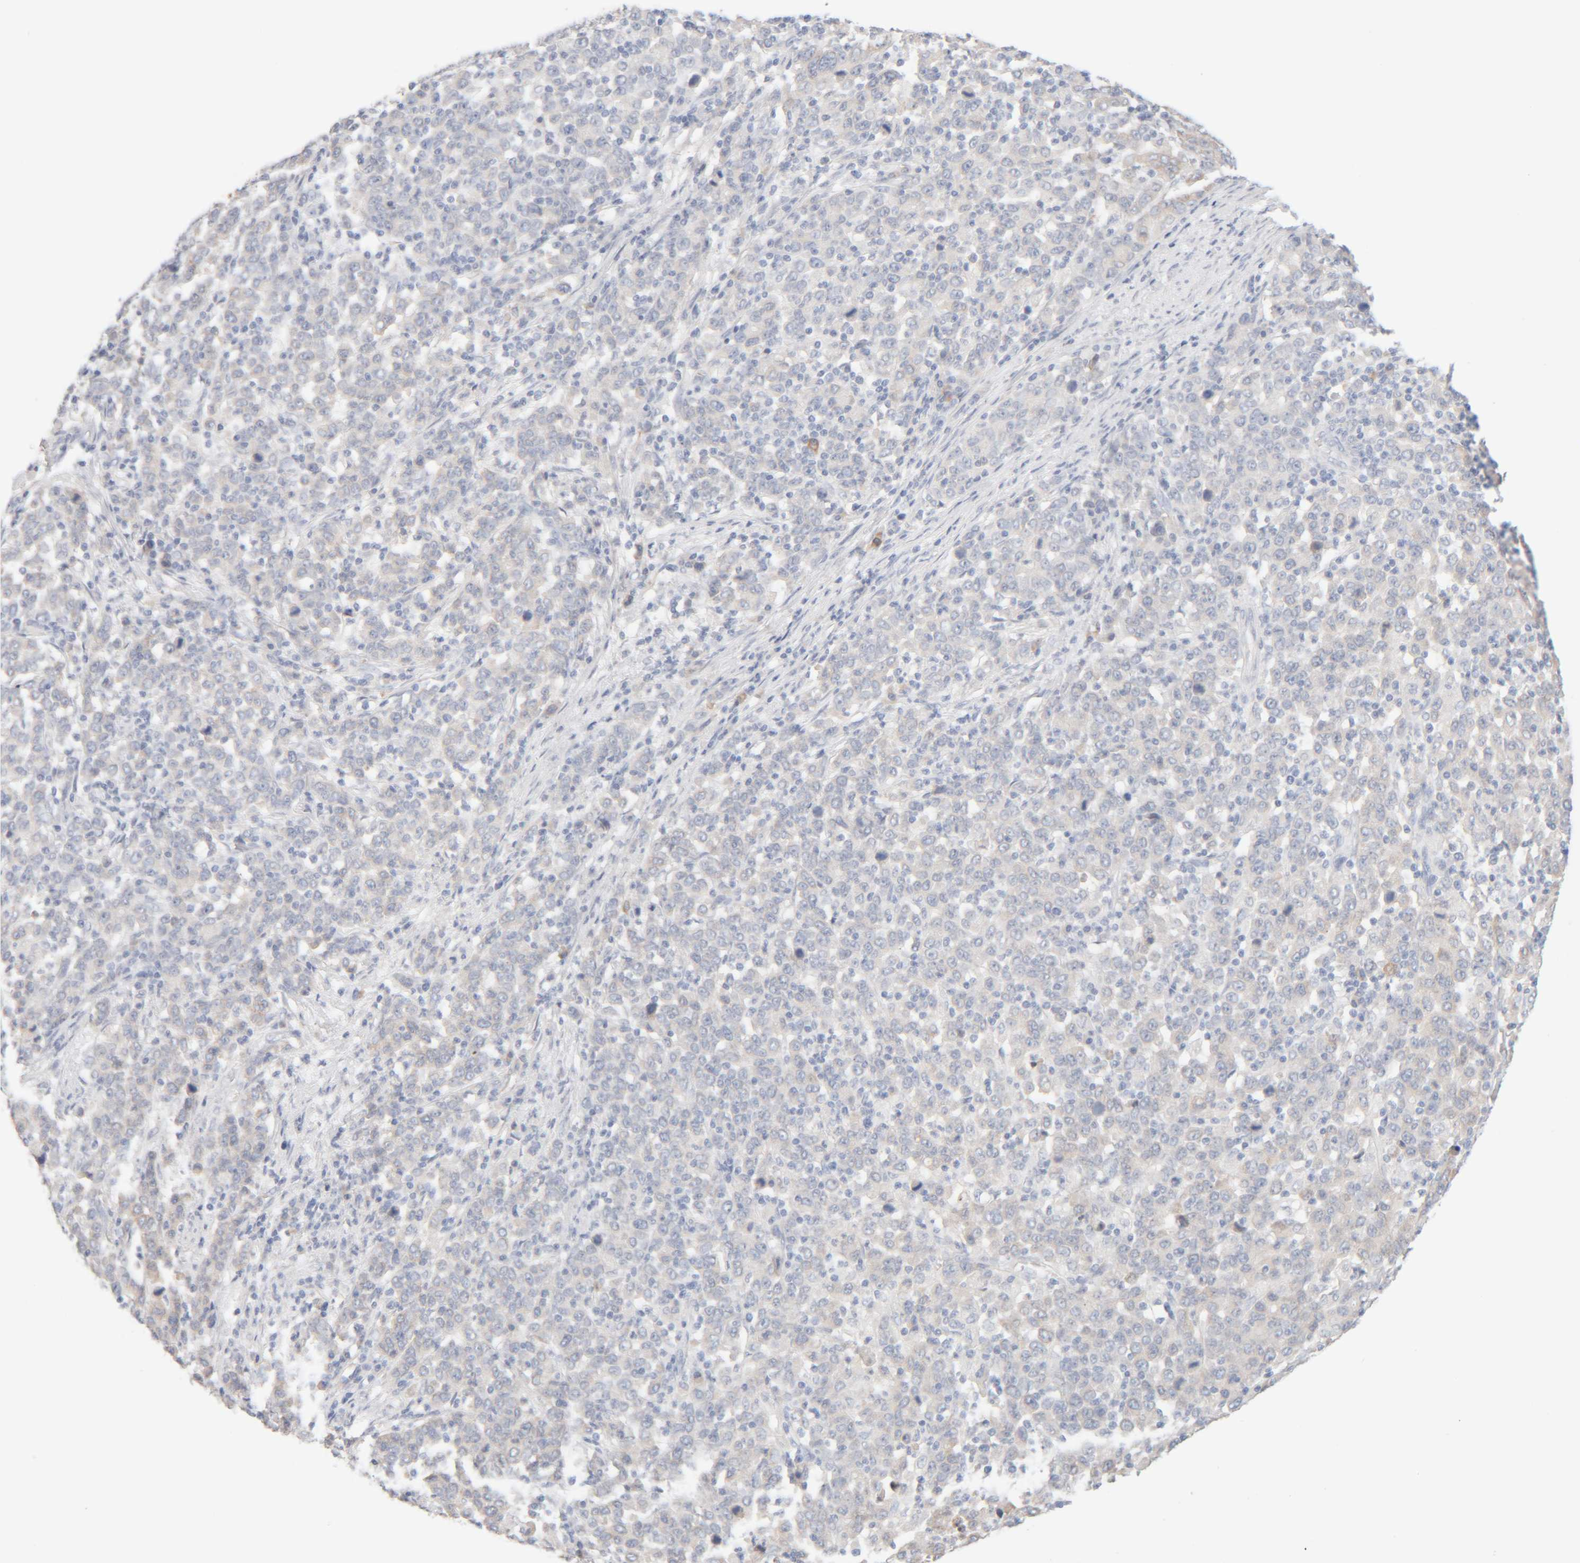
{"staining": {"intensity": "negative", "quantity": "none", "location": "none"}, "tissue": "stomach cancer", "cell_type": "Tumor cells", "image_type": "cancer", "snomed": [{"axis": "morphology", "description": "Adenocarcinoma, NOS"}, {"axis": "topography", "description": "Stomach, upper"}], "caption": "Immunohistochemistry image of neoplastic tissue: stomach cancer stained with DAB (3,3'-diaminobenzidine) reveals no significant protein expression in tumor cells.", "gene": "RIDA", "patient": {"sex": "male", "age": 69}}